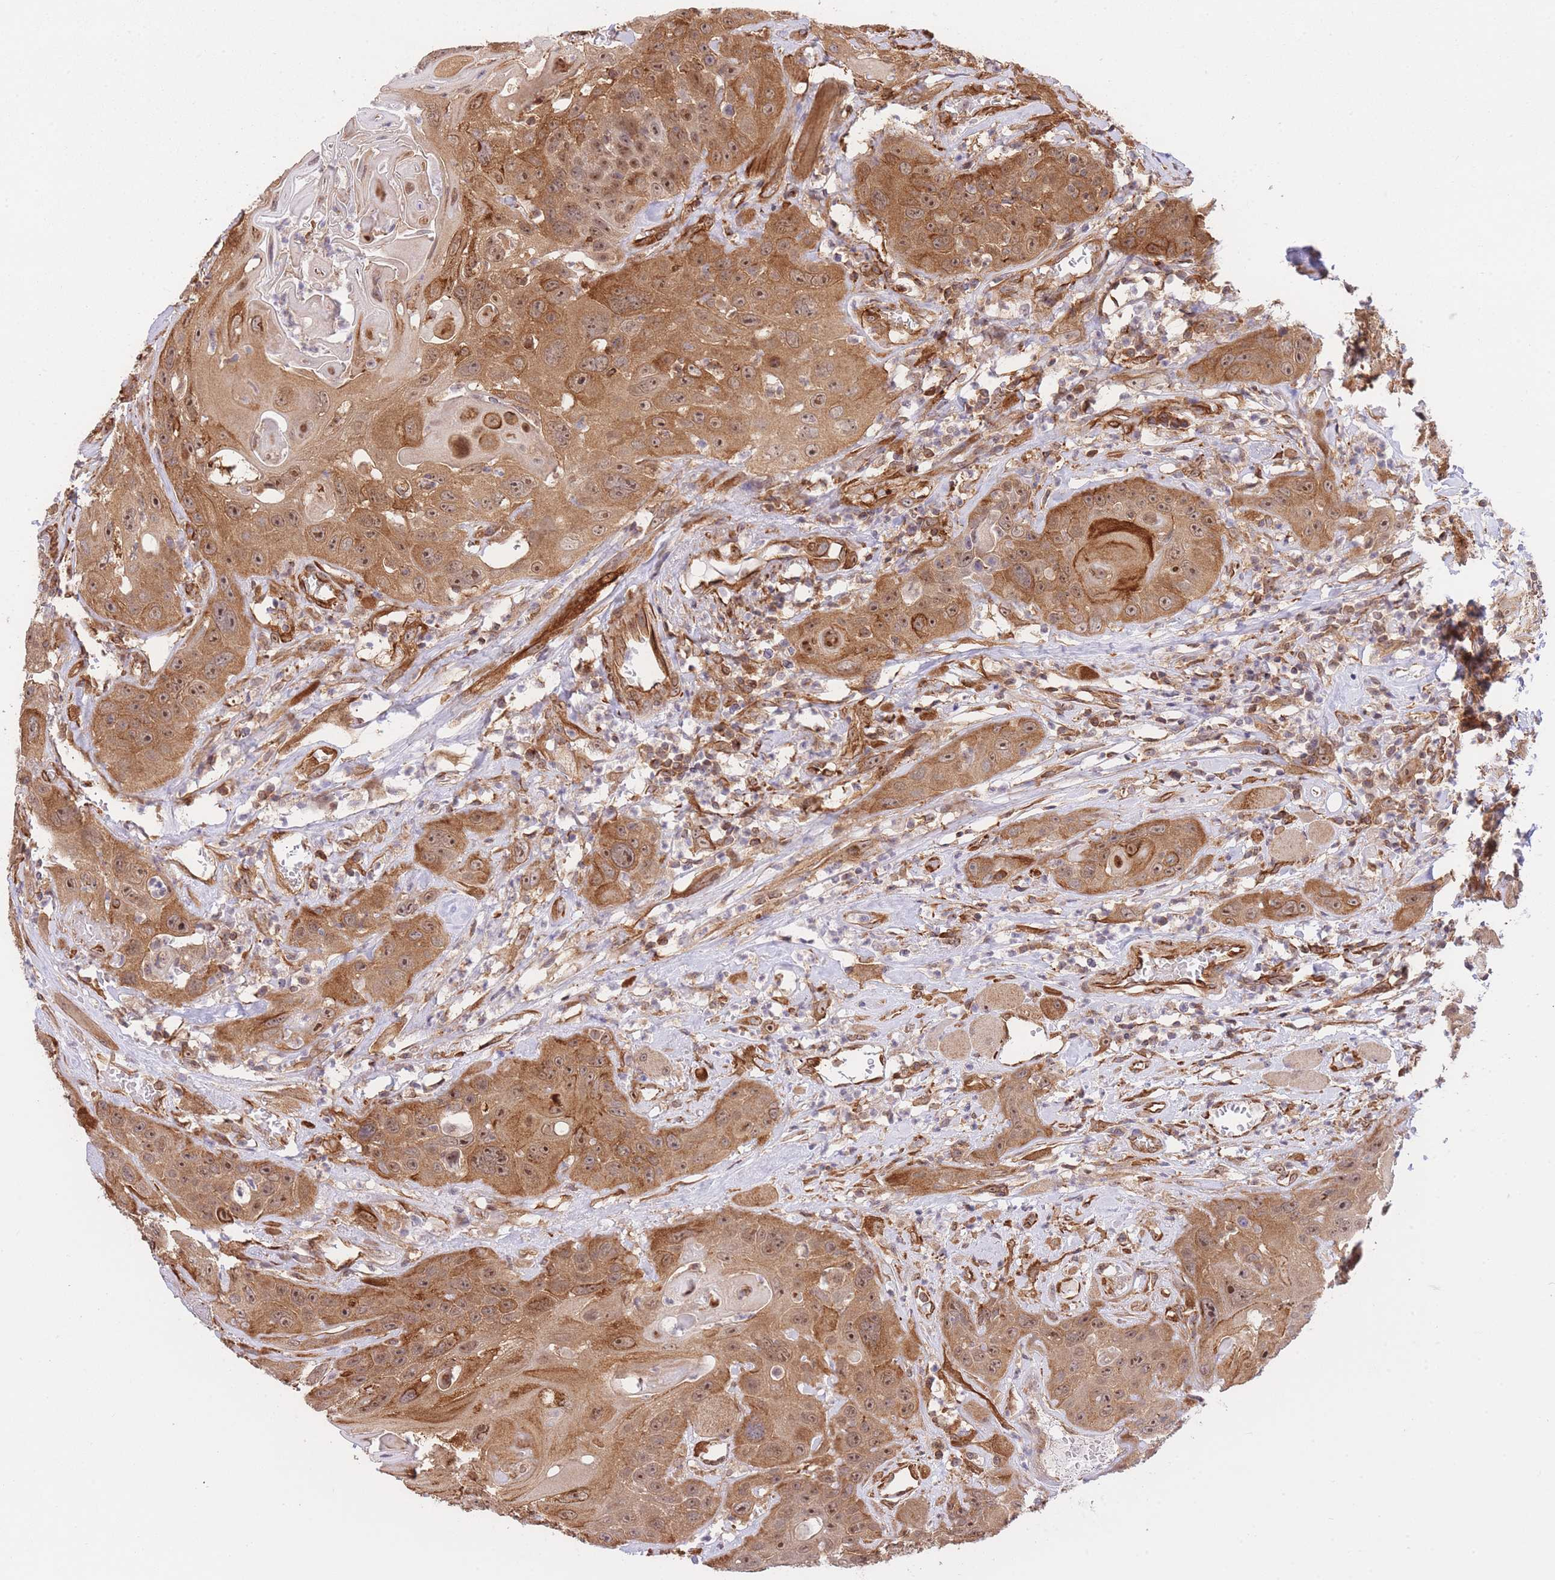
{"staining": {"intensity": "moderate", "quantity": ">75%", "location": "cytoplasmic/membranous,nuclear"}, "tissue": "head and neck cancer", "cell_type": "Tumor cells", "image_type": "cancer", "snomed": [{"axis": "morphology", "description": "Squamous cell carcinoma, NOS"}, {"axis": "topography", "description": "Head-Neck"}], "caption": "High-magnification brightfield microscopy of head and neck cancer (squamous cell carcinoma) stained with DAB (brown) and counterstained with hematoxylin (blue). tumor cells exhibit moderate cytoplasmic/membranous and nuclear positivity is identified in about>75% of cells. (Stains: DAB (3,3'-diaminobenzidine) in brown, nuclei in blue, Microscopy: brightfield microscopy at high magnification).", "gene": "EXOSC8", "patient": {"sex": "female", "age": 59}}